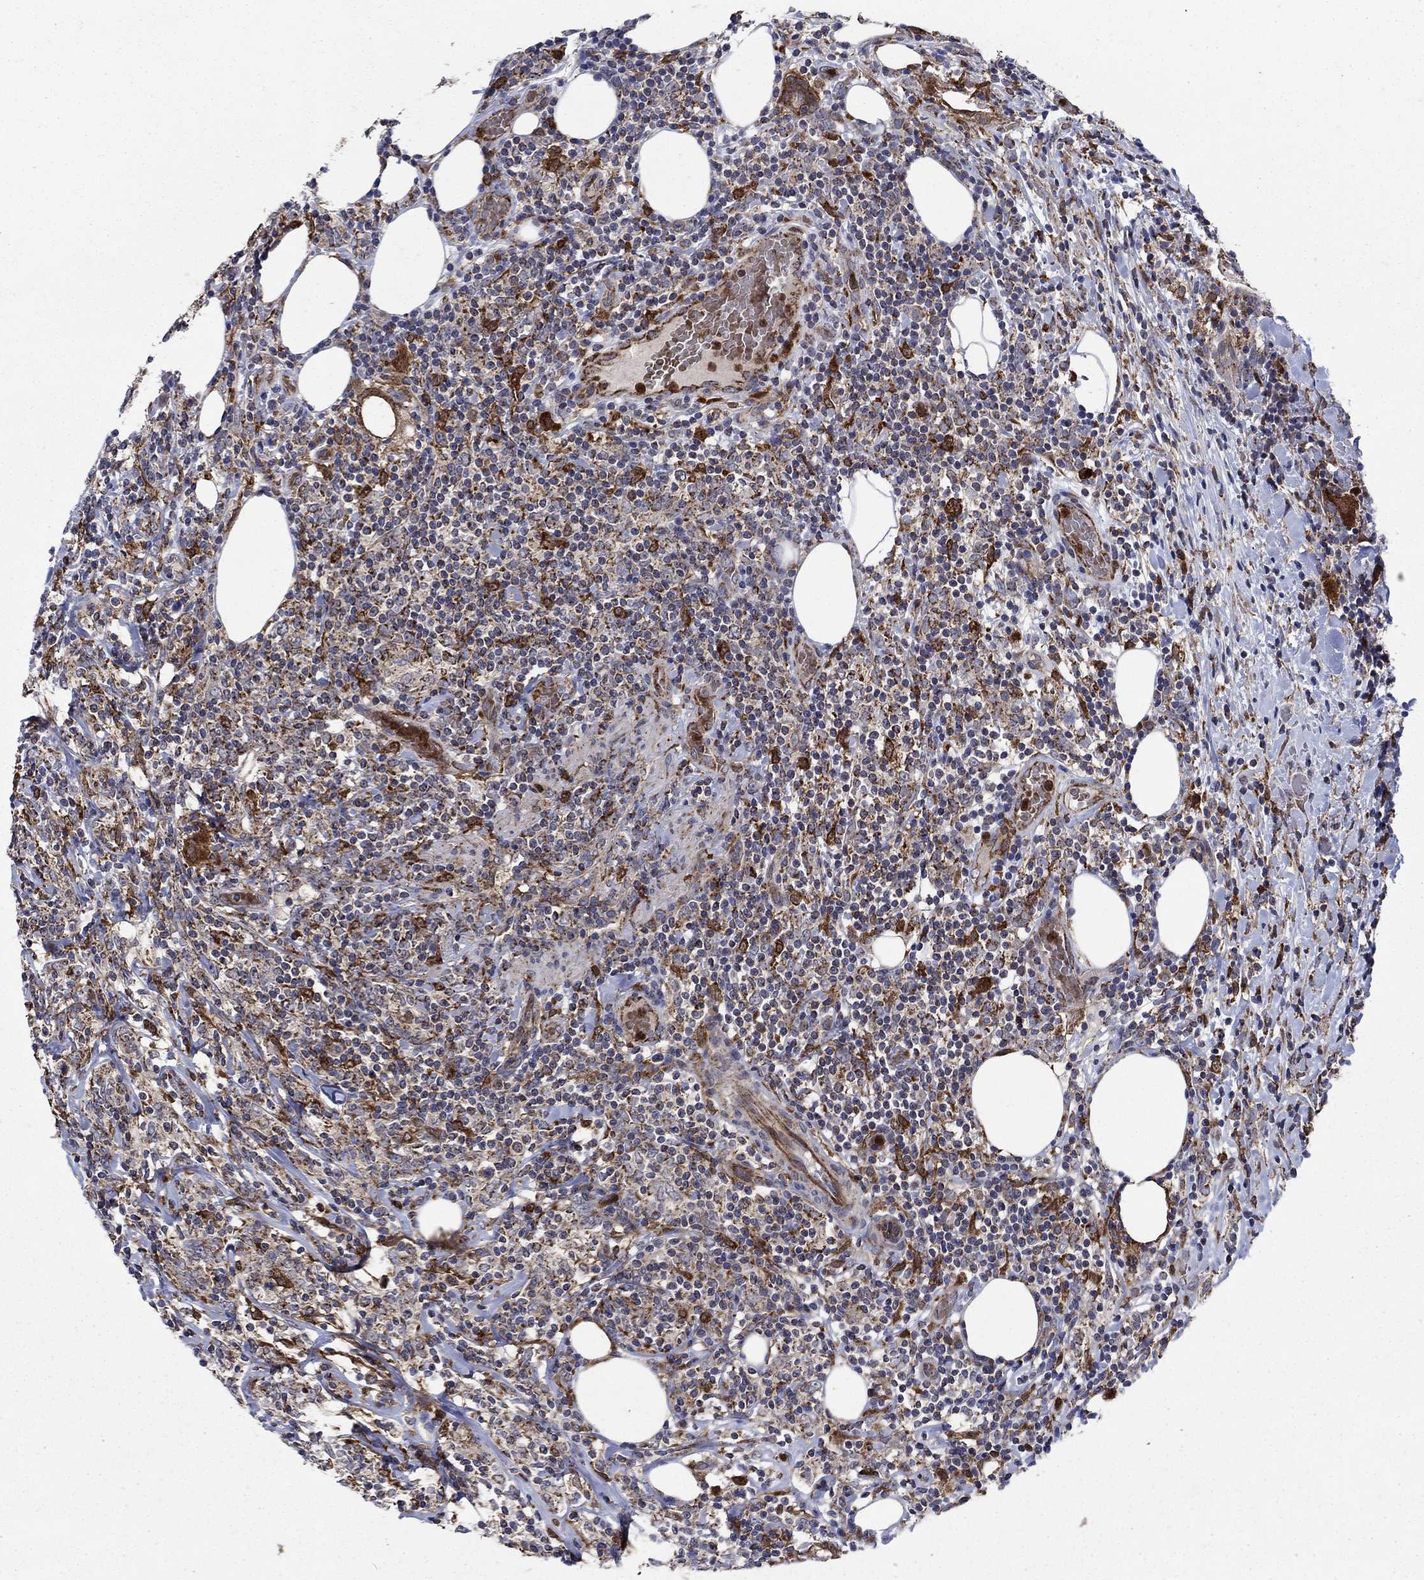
{"staining": {"intensity": "strong", "quantity": "<25%", "location": "cytoplasmic/membranous"}, "tissue": "lymphoma", "cell_type": "Tumor cells", "image_type": "cancer", "snomed": [{"axis": "morphology", "description": "Malignant lymphoma, non-Hodgkin's type, High grade"}, {"axis": "topography", "description": "Lymph node"}], "caption": "This photomicrograph displays immunohistochemistry (IHC) staining of high-grade malignant lymphoma, non-Hodgkin's type, with medium strong cytoplasmic/membranous expression in approximately <25% of tumor cells.", "gene": "RNF19B", "patient": {"sex": "female", "age": 84}}